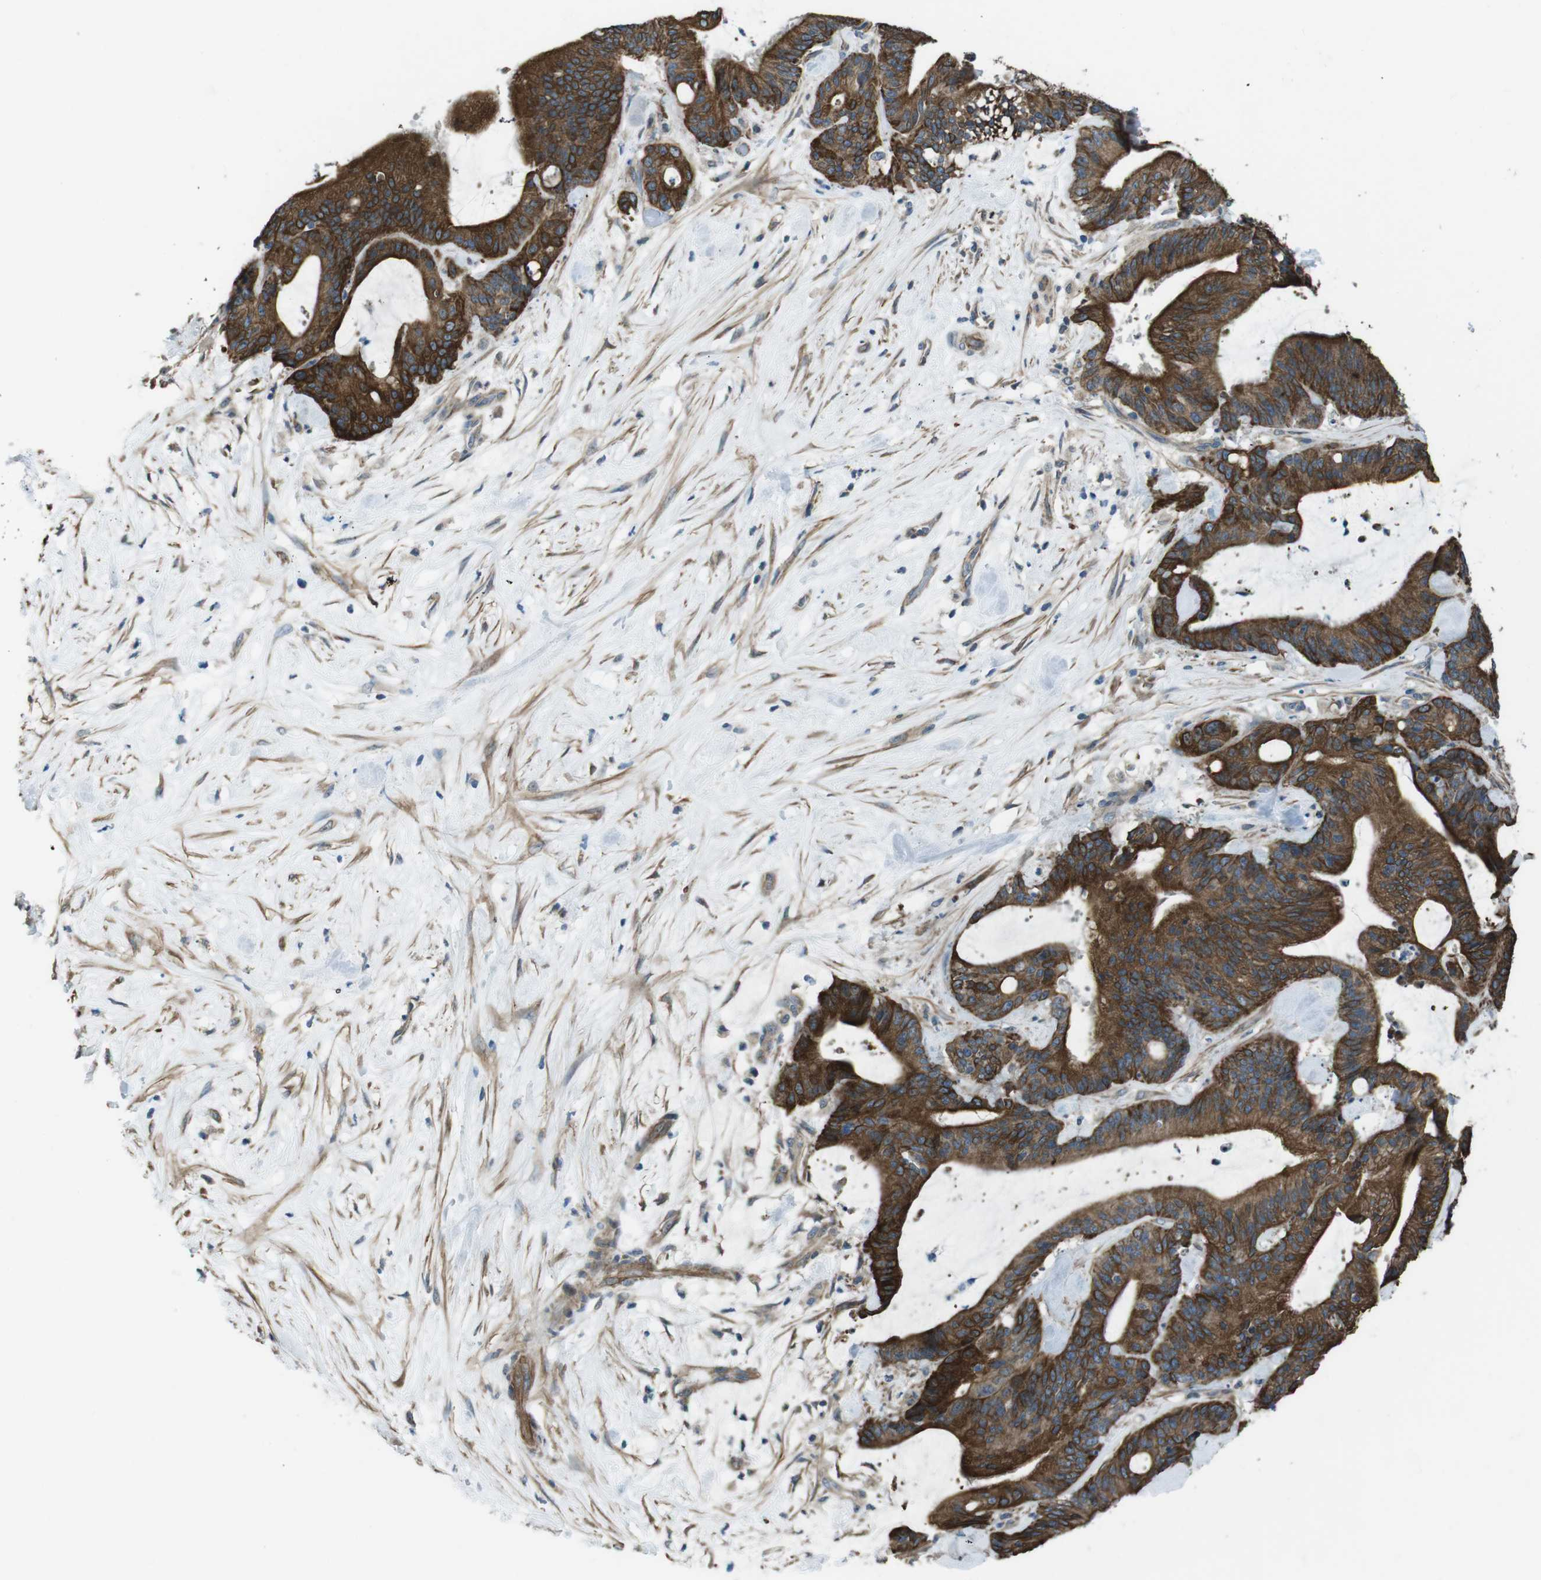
{"staining": {"intensity": "strong", "quantity": ">75%", "location": "cytoplasmic/membranous"}, "tissue": "liver cancer", "cell_type": "Tumor cells", "image_type": "cancer", "snomed": [{"axis": "morphology", "description": "Cholangiocarcinoma"}, {"axis": "topography", "description": "Liver"}], "caption": "Brown immunohistochemical staining in cholangiocarcinoma (liver) demonstrates strong cytoplasmic/membranous staining in about >75% of tumor cells.", "gene": "FAM174B", "patient": {"sex": "female", "age": 73}}